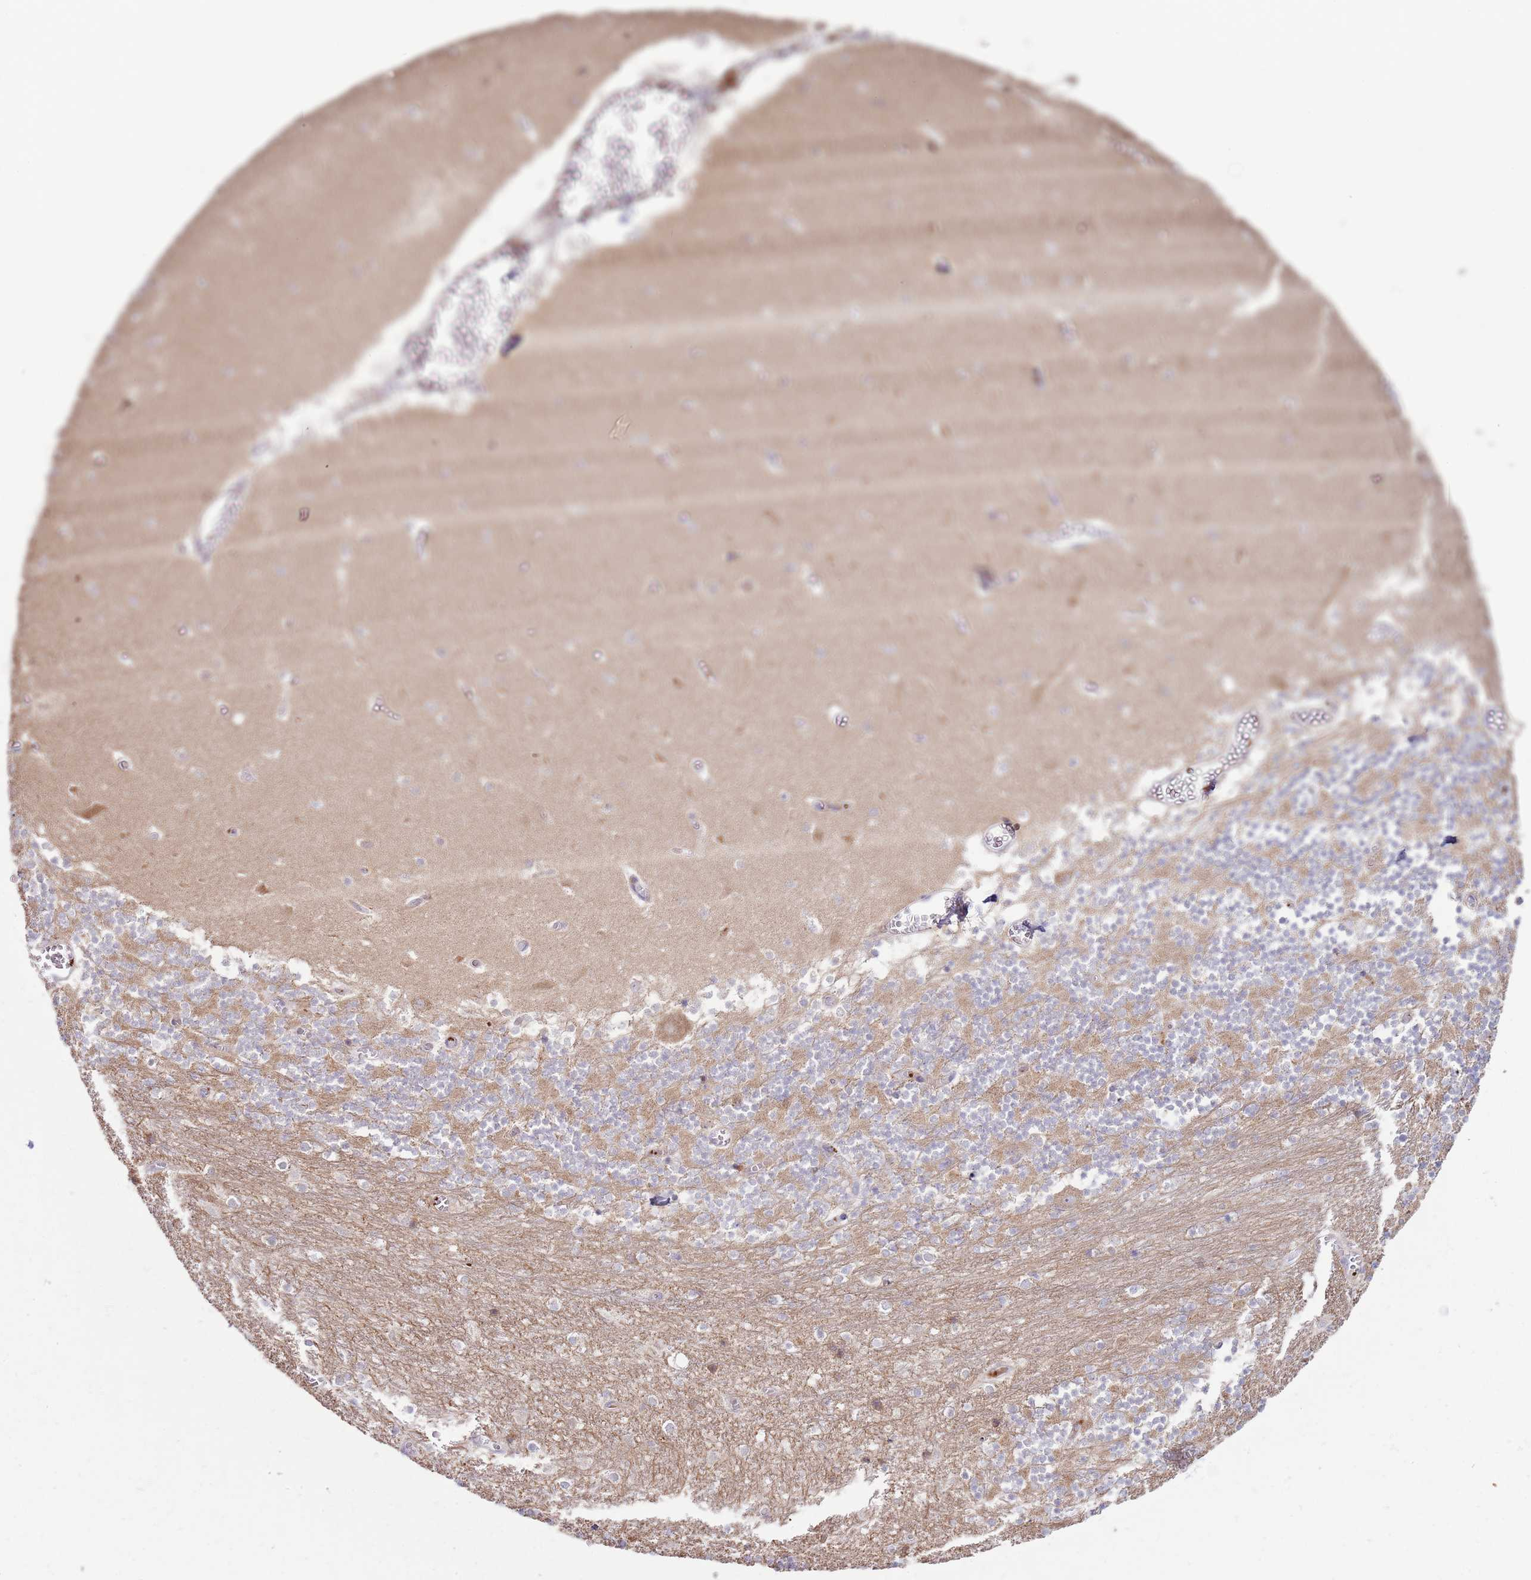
{"staining": {"intensity": "moderate", "quantity": "25%-75%", "location": "cytoplasmic/membranous"}, "tissue": "cerebellum", "cell_type": "Cells in granular layer", "image_type": "normal", "snomed": [{"axis": "morphology", "description": "Normal tissue, NOS"}, {"axis": "topography", "description": "Cerebellum"}], "caption": "A medium amount of moderate cytoplasmic/membranous positivity is present in approximately 25%-75% of cells in granular layer in unremarkable cerebellum.", "gene": "EMC1", "patient": {"sex": "female", "age": 28}}